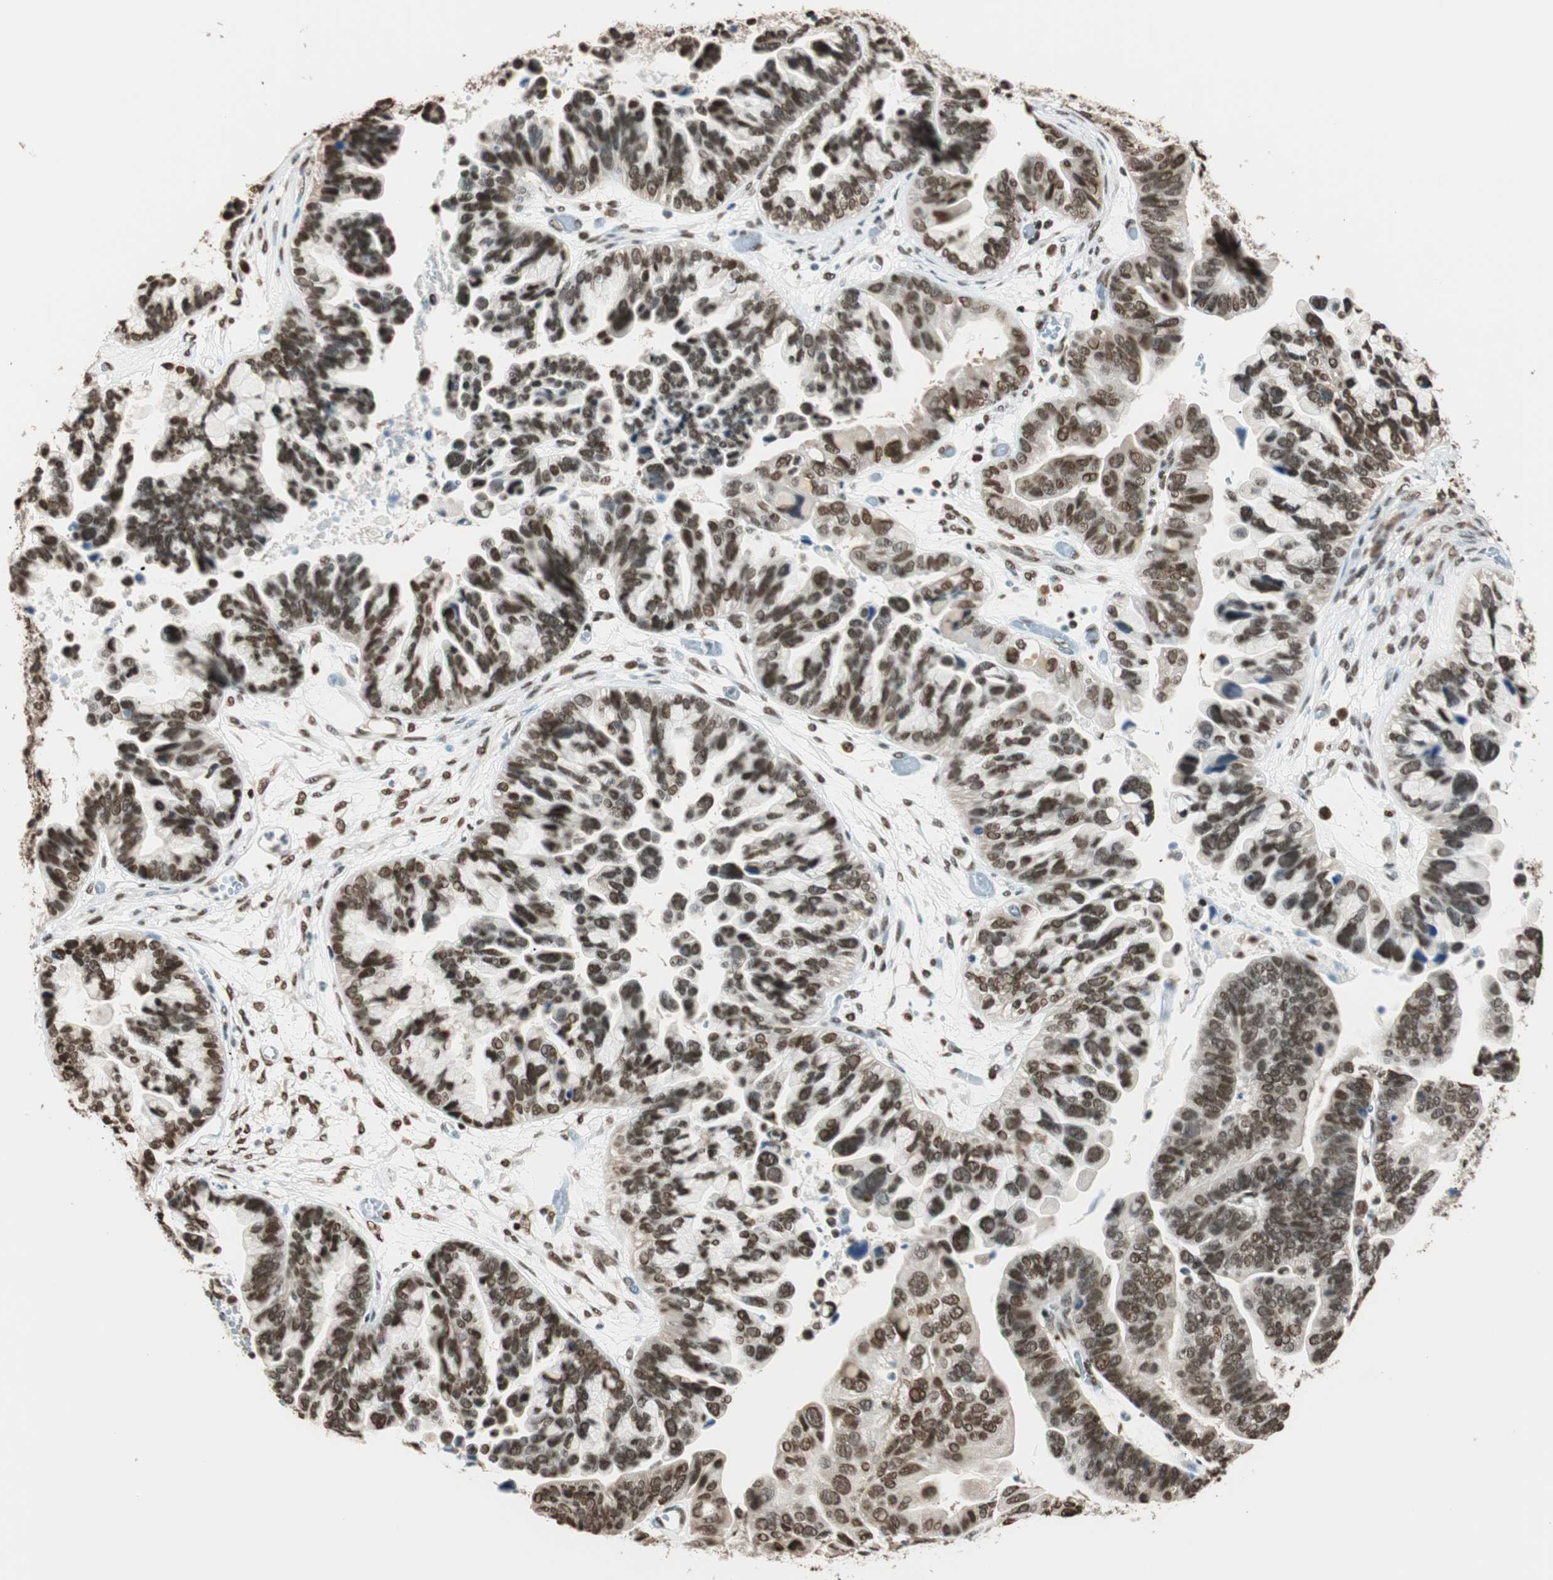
{"staining": {"intensity": "moderate", "quantity": "25%-75%", "location": "nuclear"}, "tissue": "ovarian cancer", "cell_type": "Tumor cells", "image_type": "cancer", "snomed": [{"axis": "morphology", "description": "Cystadenocarcinoma, serous, NOS"}, {"axis": "topography", "description": "Ovary"}], "caption": "The immunohistochemical stain shows moderate nuclear expression in tumor cells of ovarian serous cystadenocarcinoma tissue.", "gene": "FANCG", "patient": {"sex": "female", "age": 56}}